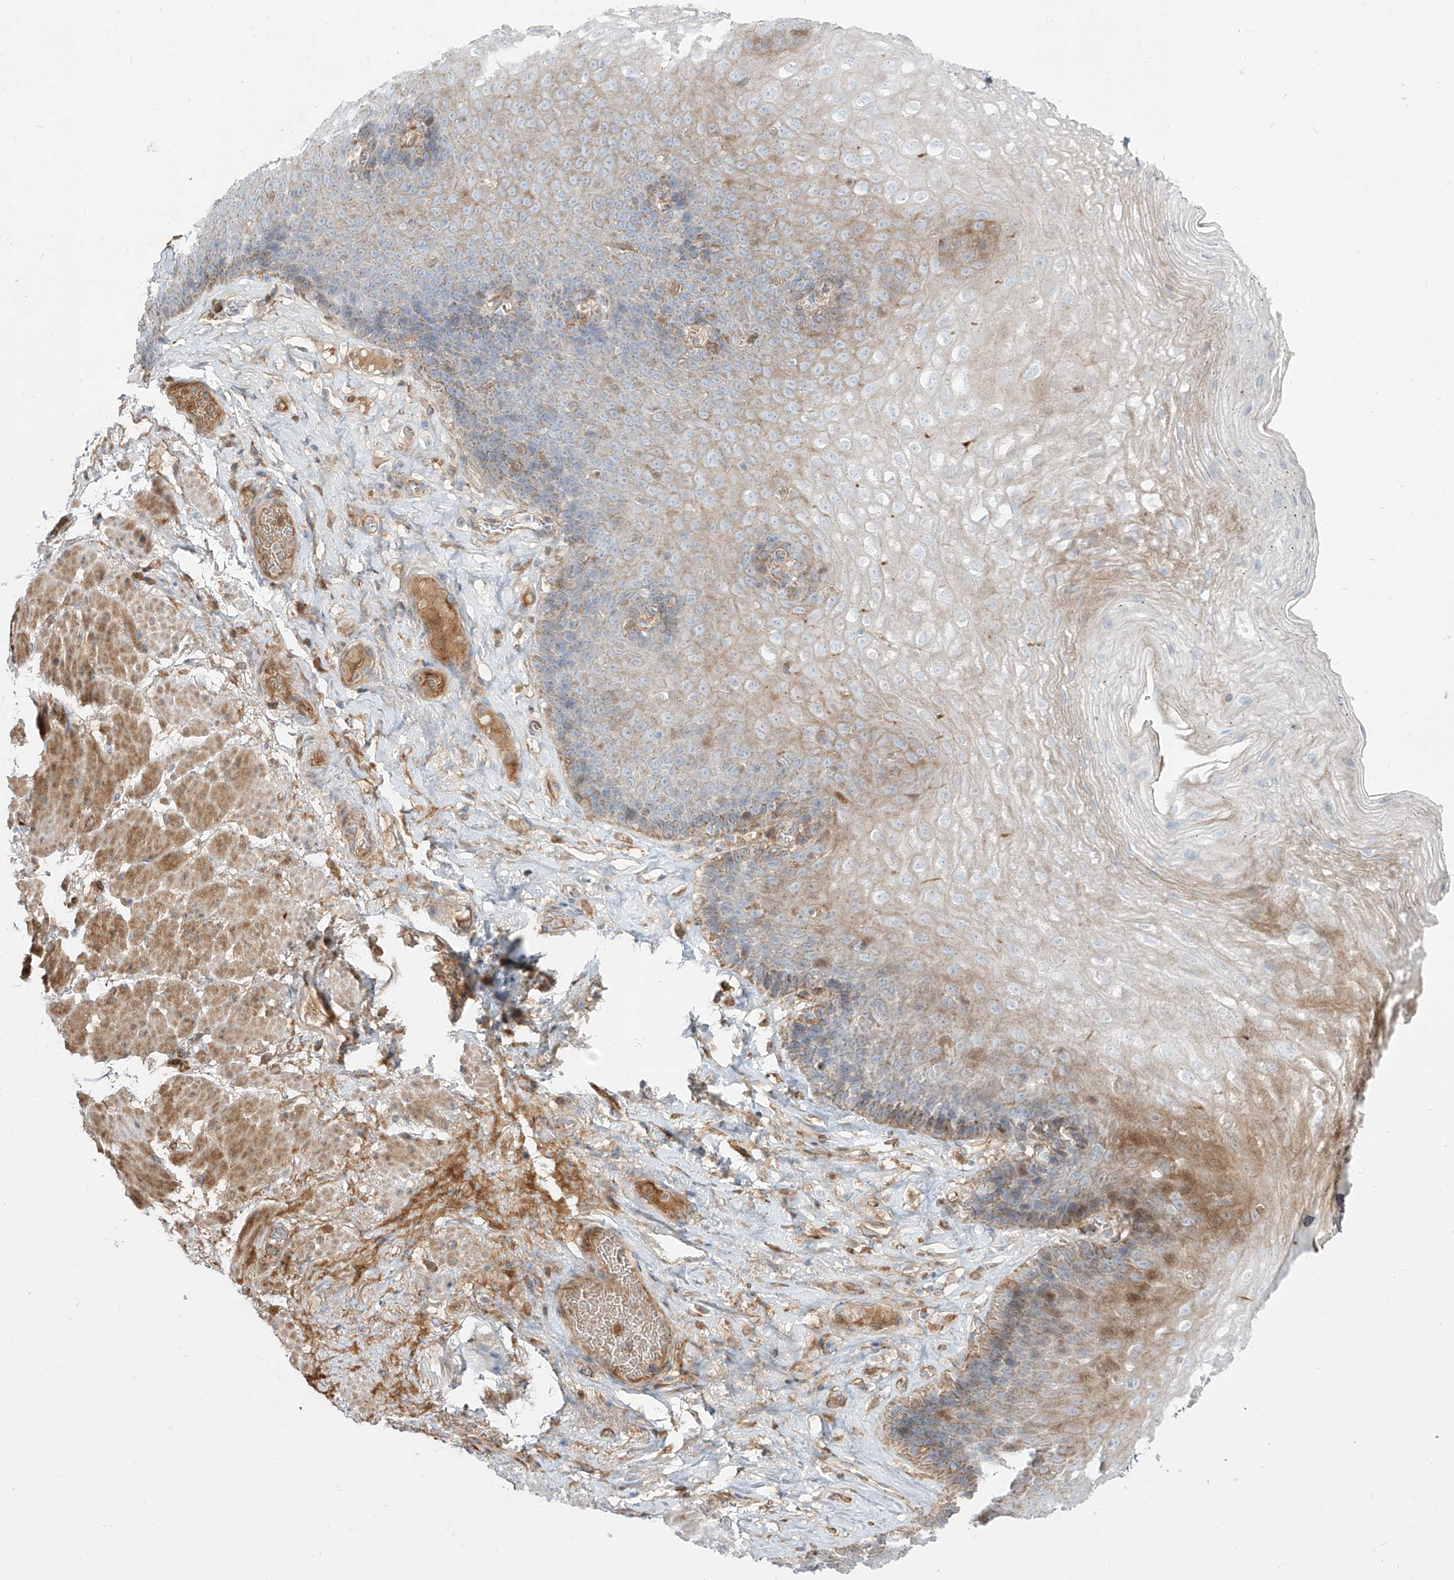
{"staining": {"intensity": "moderate", "quantity": "<25%", "location": "cytoplasmic/membranous"}, "tissue": "esophagus", "cell_type": "Squamous epithelial cells", "image_type": "normal", "snomed": [{"axis": "morphology", "description": "Normal tissue, NOS"}, {"axis": "topography", "description": "Esophagus"}], "caption": "Immunohistochemistry (IHC) (DAB (3,3'-diaminobenzidine)) staining of benign esophagus displays moderate cytoplasmic/membranous protein positivity in about <25% of squamous epithelial cells.", "gene": "KYNU", "patient": {"sex": "female", "age": 66}}